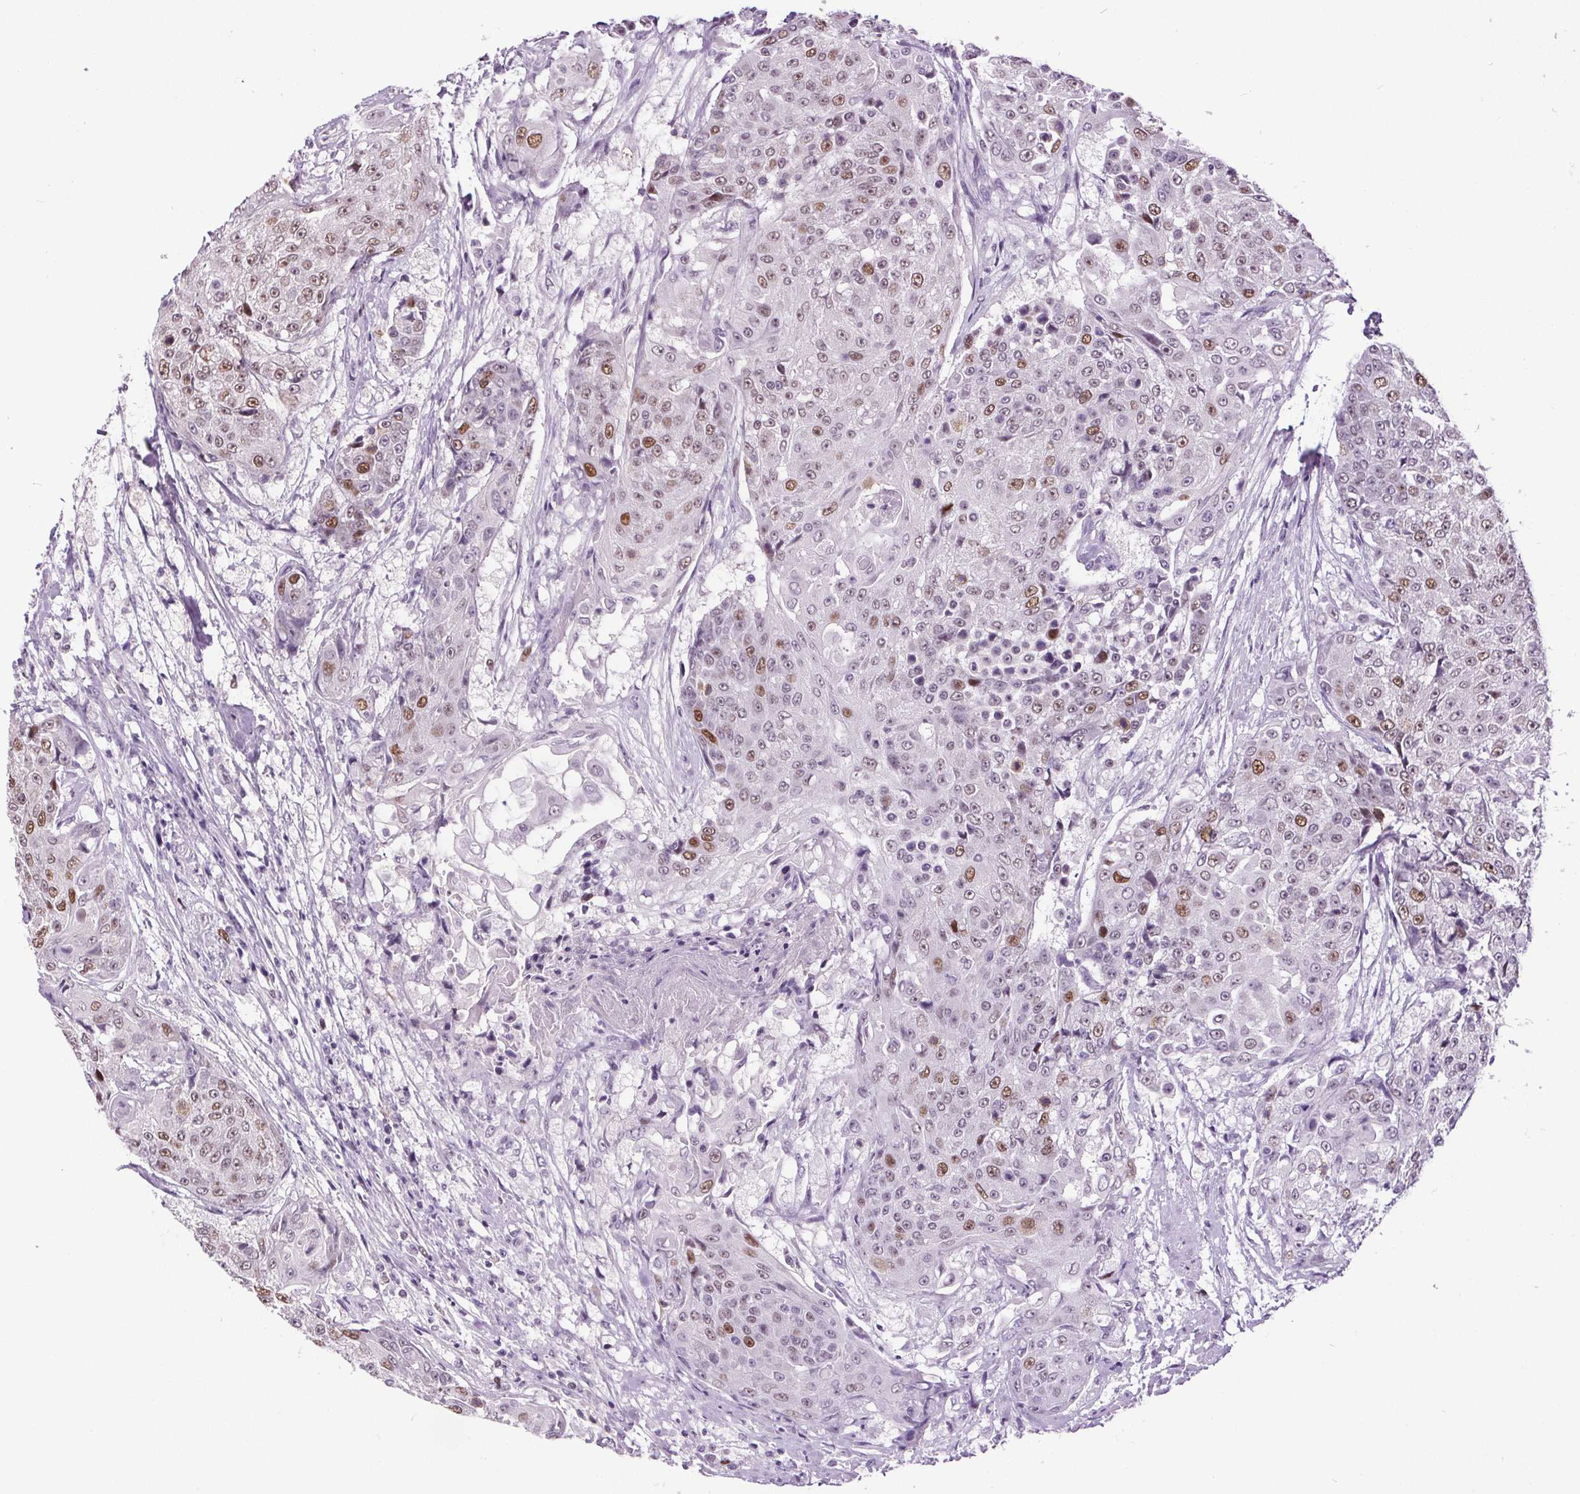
{"staining": {"intensity": "moderate", "quantity": "25%-75%", "location": "nuclear"}, "tissue": "urothelial cancer", "cell_type": "Tumor cells", "image_type": "cancer", "snomed": [{"axis": "morphology", "description": "Urothelial carcinoma, High grade"}, {"axis": "topography", "description": "Urinary bladder"}], "caption": "Immunohistochemical staining of urothelial cancer demonstrates medium levels of moderate nuclear protein positivity in about 25%-75% of tumor cells.", "gene": "CENPF", "patient": {"sex": "female", "age": 63}}